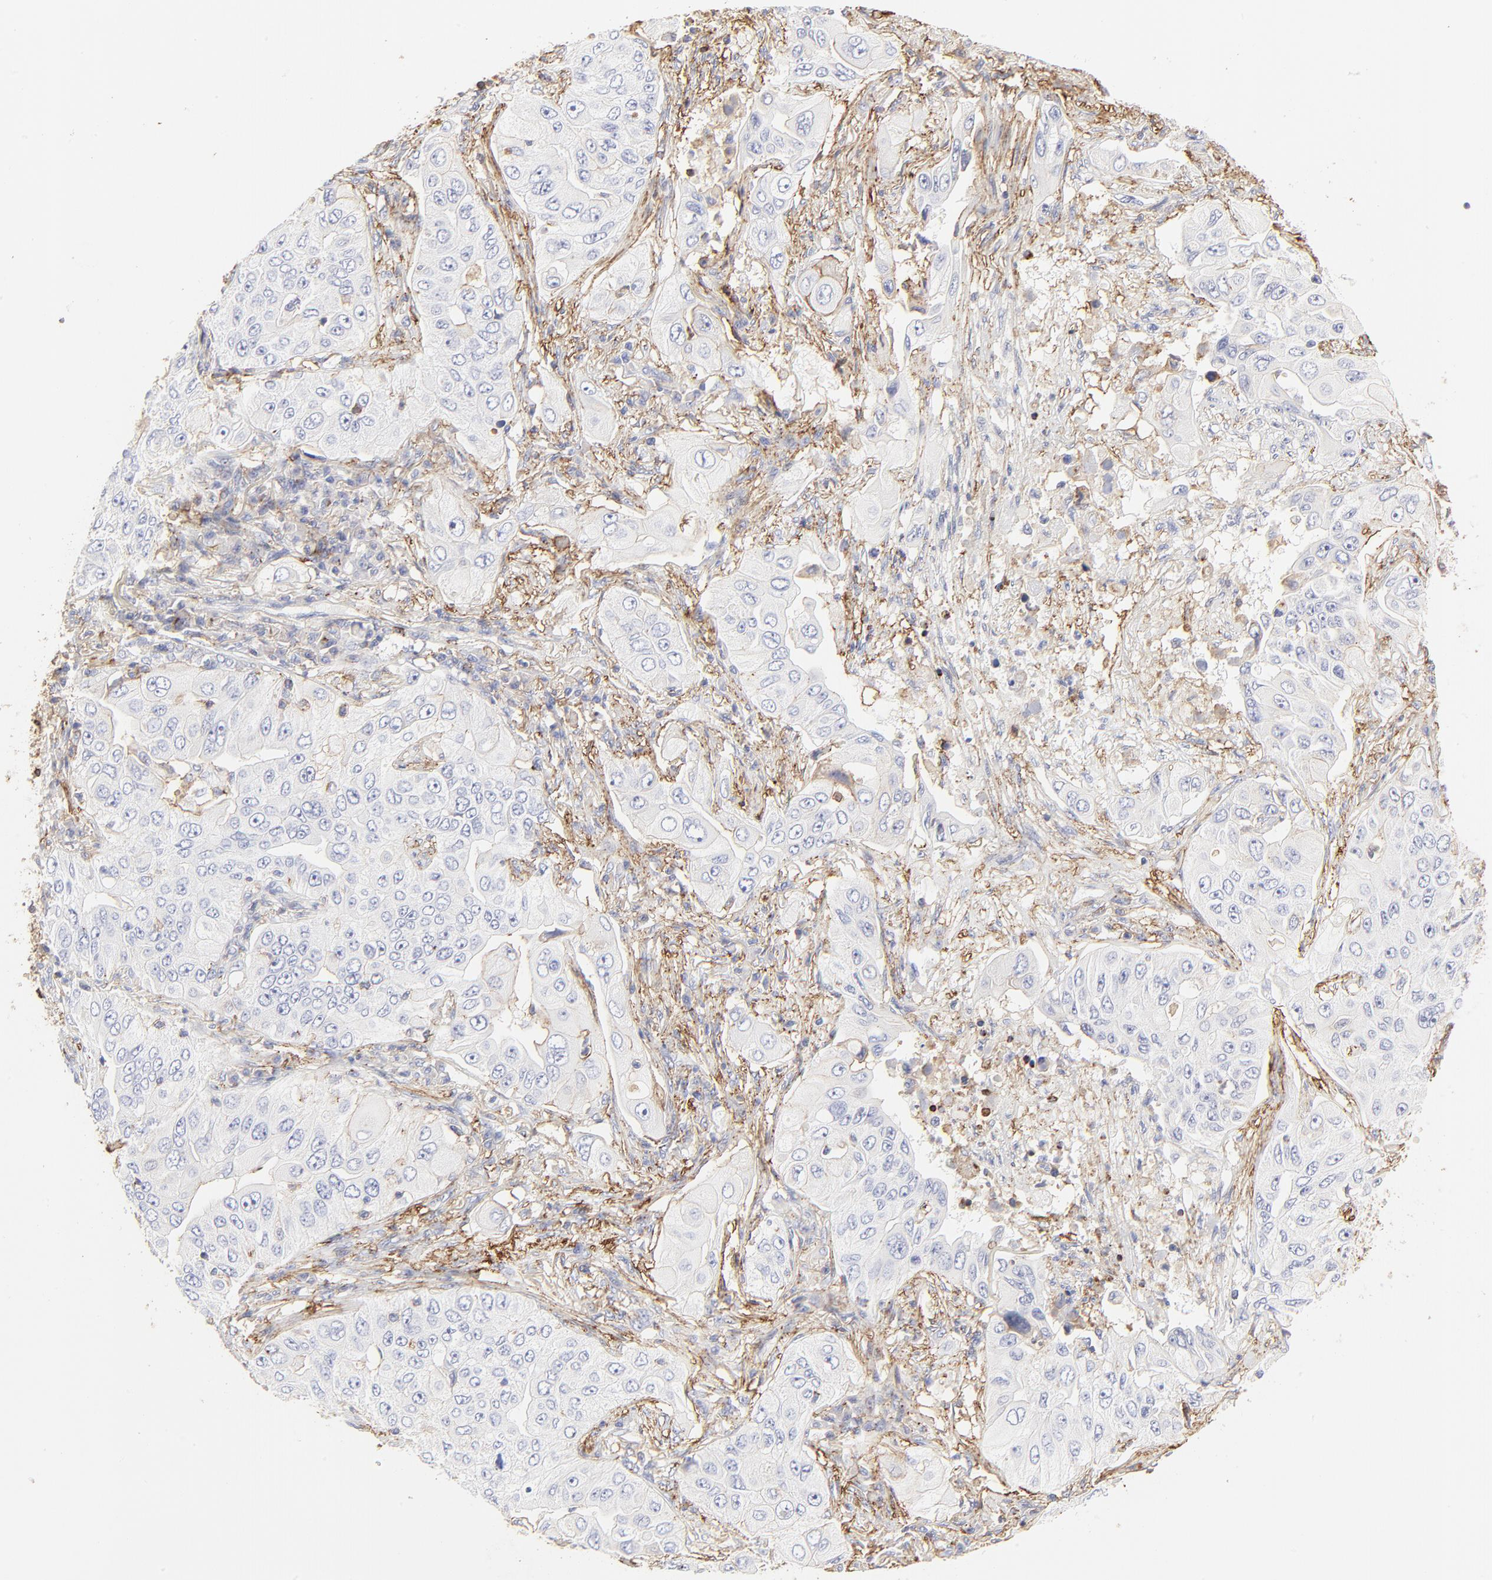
{"staining": {"intensity": "negative", "quantity": "none", "location": "none"}, "tissue": "lung cancer", "cell_type": "Tumor cells", "image_type": "cancer", "snomed": [{"axis": "morphology", "description": "Adenocarcinoma, NOS"}, {"axis": "topography", "description": "Lung"}], "caption": "Lung cancer stained for a protein using IHC displays no staining tumor cells.", "gene": "ANXA6", "patient": {"sex": "male", "age": 84}}